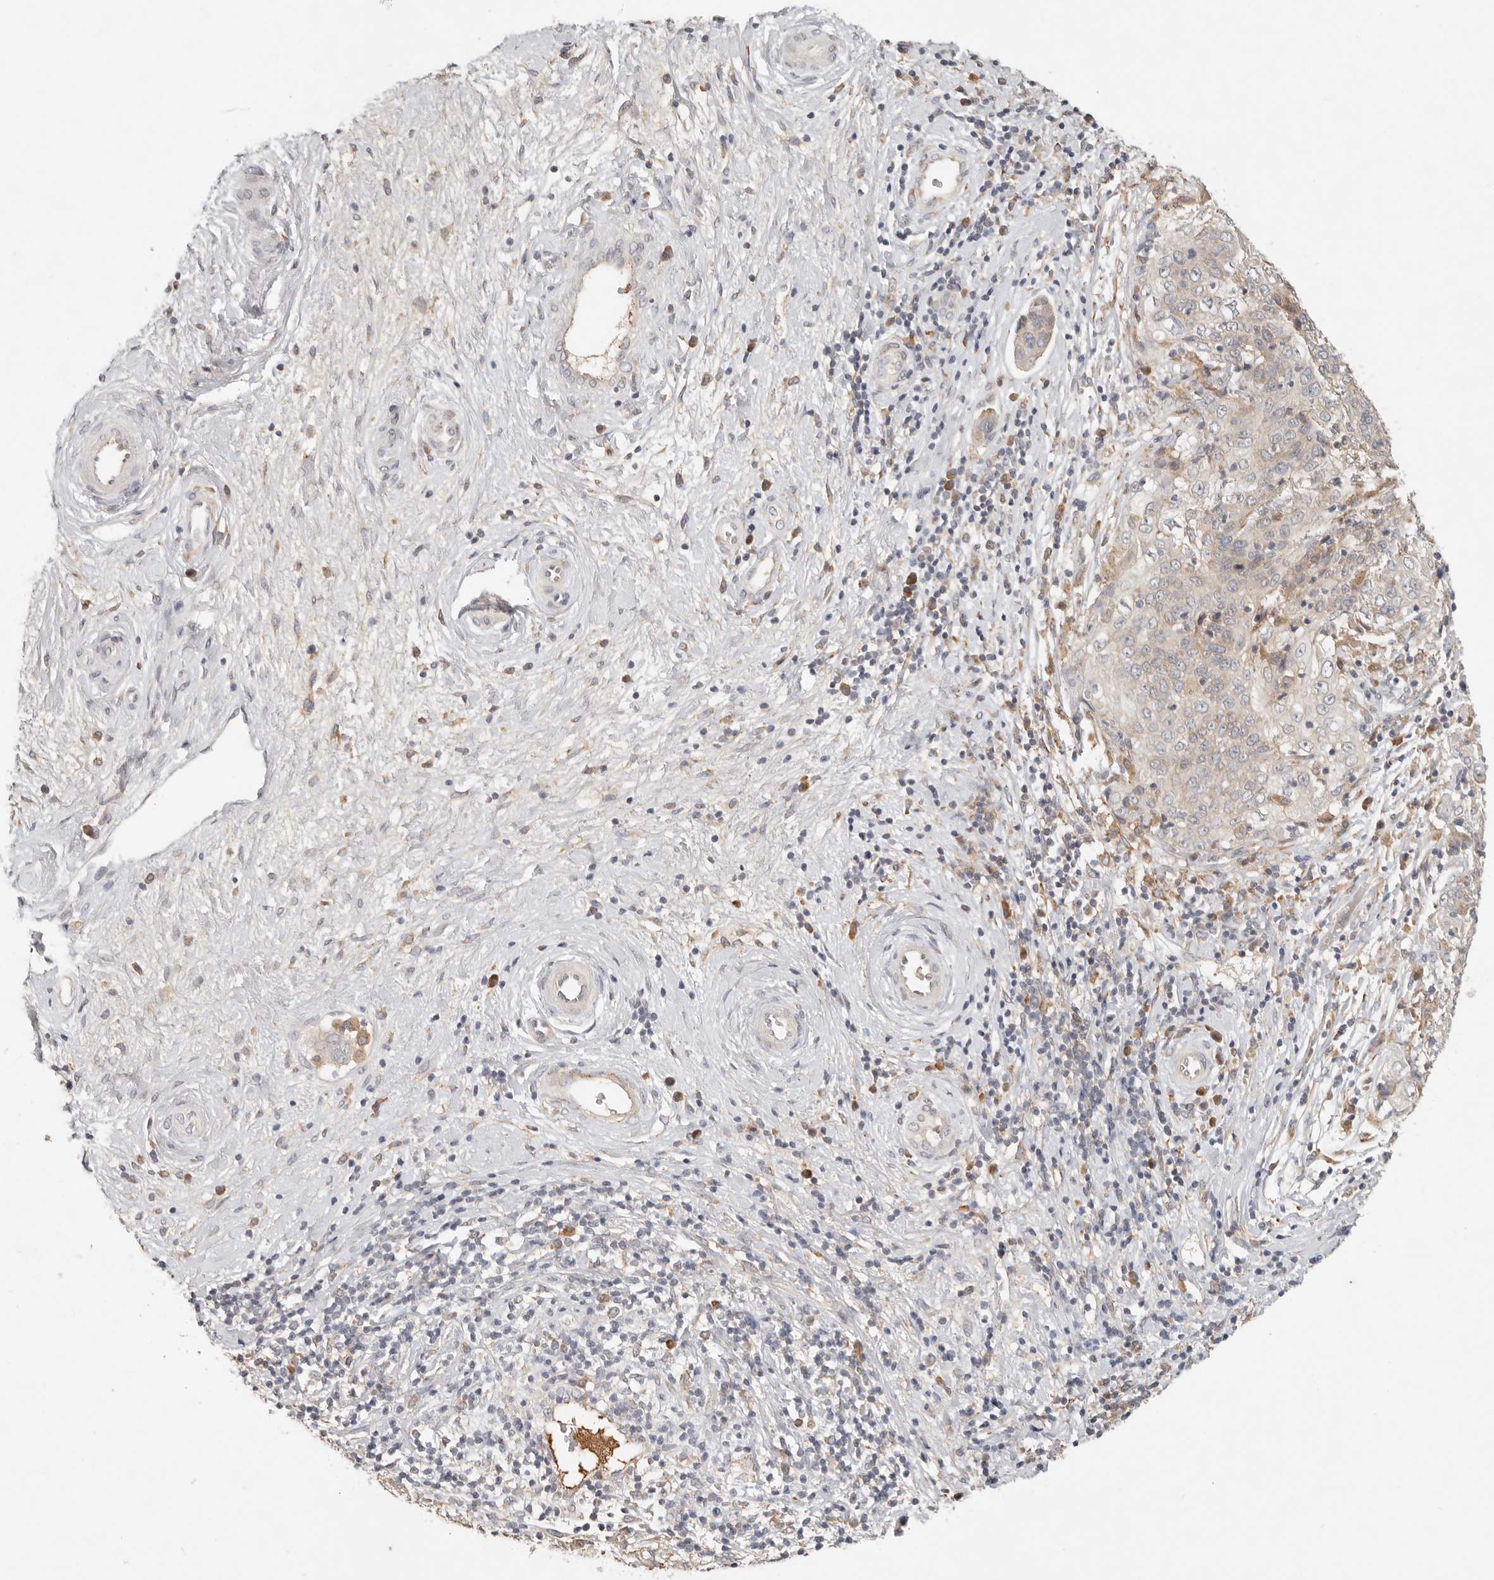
{"staining": {"intensity": "negative", "quantity": "none", "location": "none"}, "tissue": "cervical cancer", "cell_type": "Tumor cells", "image_type": "cancer", "snomed": [{"axis": "morphology", "description": "Squamous cell carcinoma, NOS"}, {"axis": "topography", "description": "Cervix"}], "caption": "The IHC photomicrograph has no significant positivity in tumor cells of cervical cancer tissue.", "gene": "ARHGEF10L", "patient": {"sex": "female", "age": 48}}